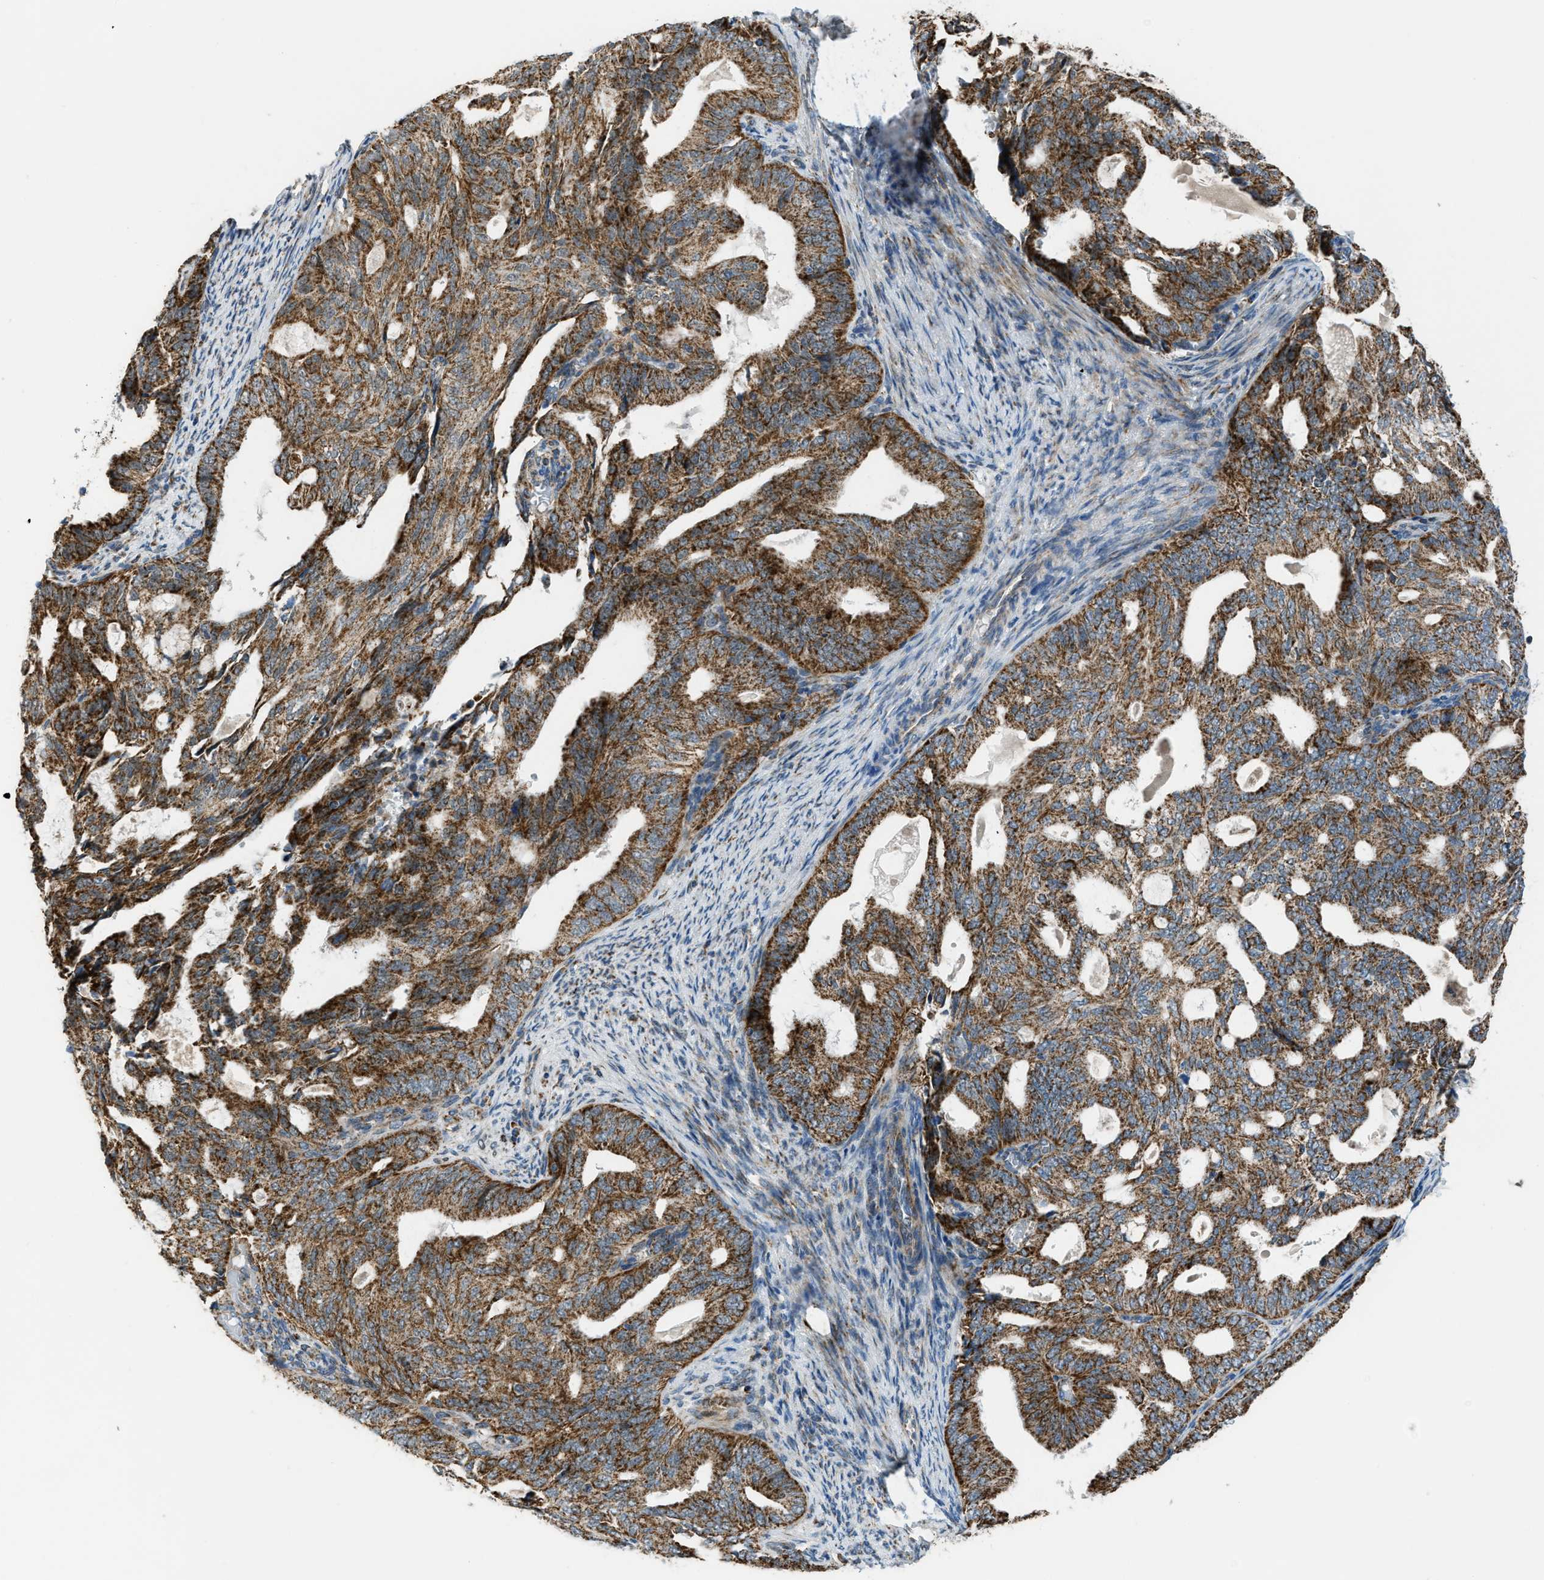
{"staining": {"intensity": "strong", "quantity": ">75%", "location": "cytoplasmic/membranous"}, "tissue": "endometrial cancer", "cell_type": "Tumor cells", "image_type": "cancer", "snomed": [{"axis": "morphology", "description": "Adenocarcinoma, NOS"}, {"axis": "topography", "description": "Endometrium"}], "caption": "A brown stain labels strong cytoplasmic/membranous expression of a protein in endometrial cancer (adenocarcinoma) tumor cells.", "gene": "SMIM20", "patient": {"sex": "female", "age": 58}}